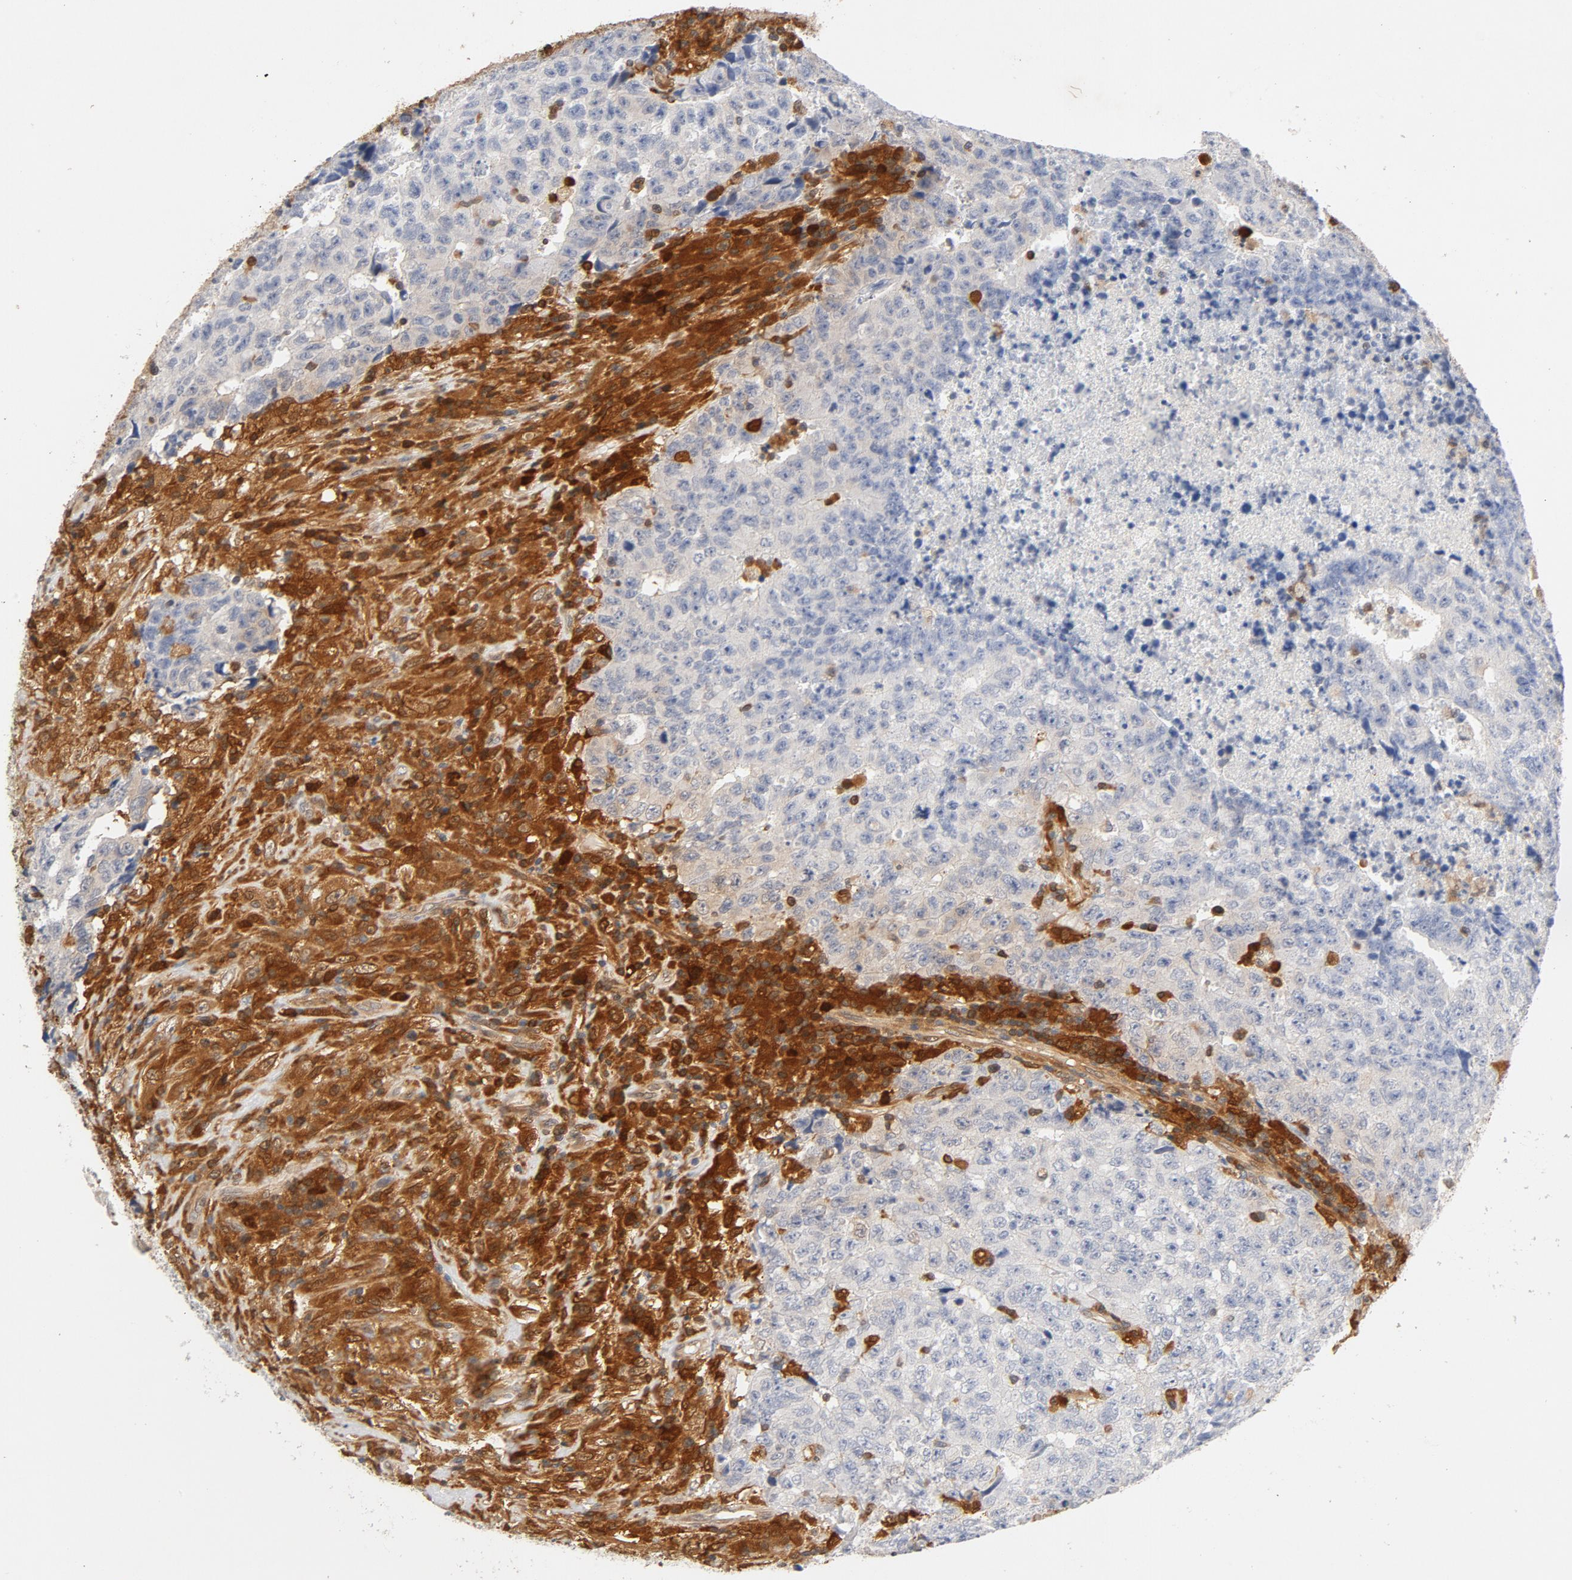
{"staining": {"intensity": "negative", "quantity": "none", "location": "none"}, "tissue": "testis cancer", "cell_type": "Tumor cells", "image_type": "cancer", "snomed": [{"axis": "morphology", "description": "Necrosis, NOS"}, {"axis": "morphology", "description": "Carcinoma, Embryonal, NOS"}, {"axis": "topography", "description": "Testis"}], "caption": "This is an immunohistochemistry image of human testis cancer. There is no staining in tumor cells.", "gene": "STAT1", "patient": {"sex": "male", "age": 19}}